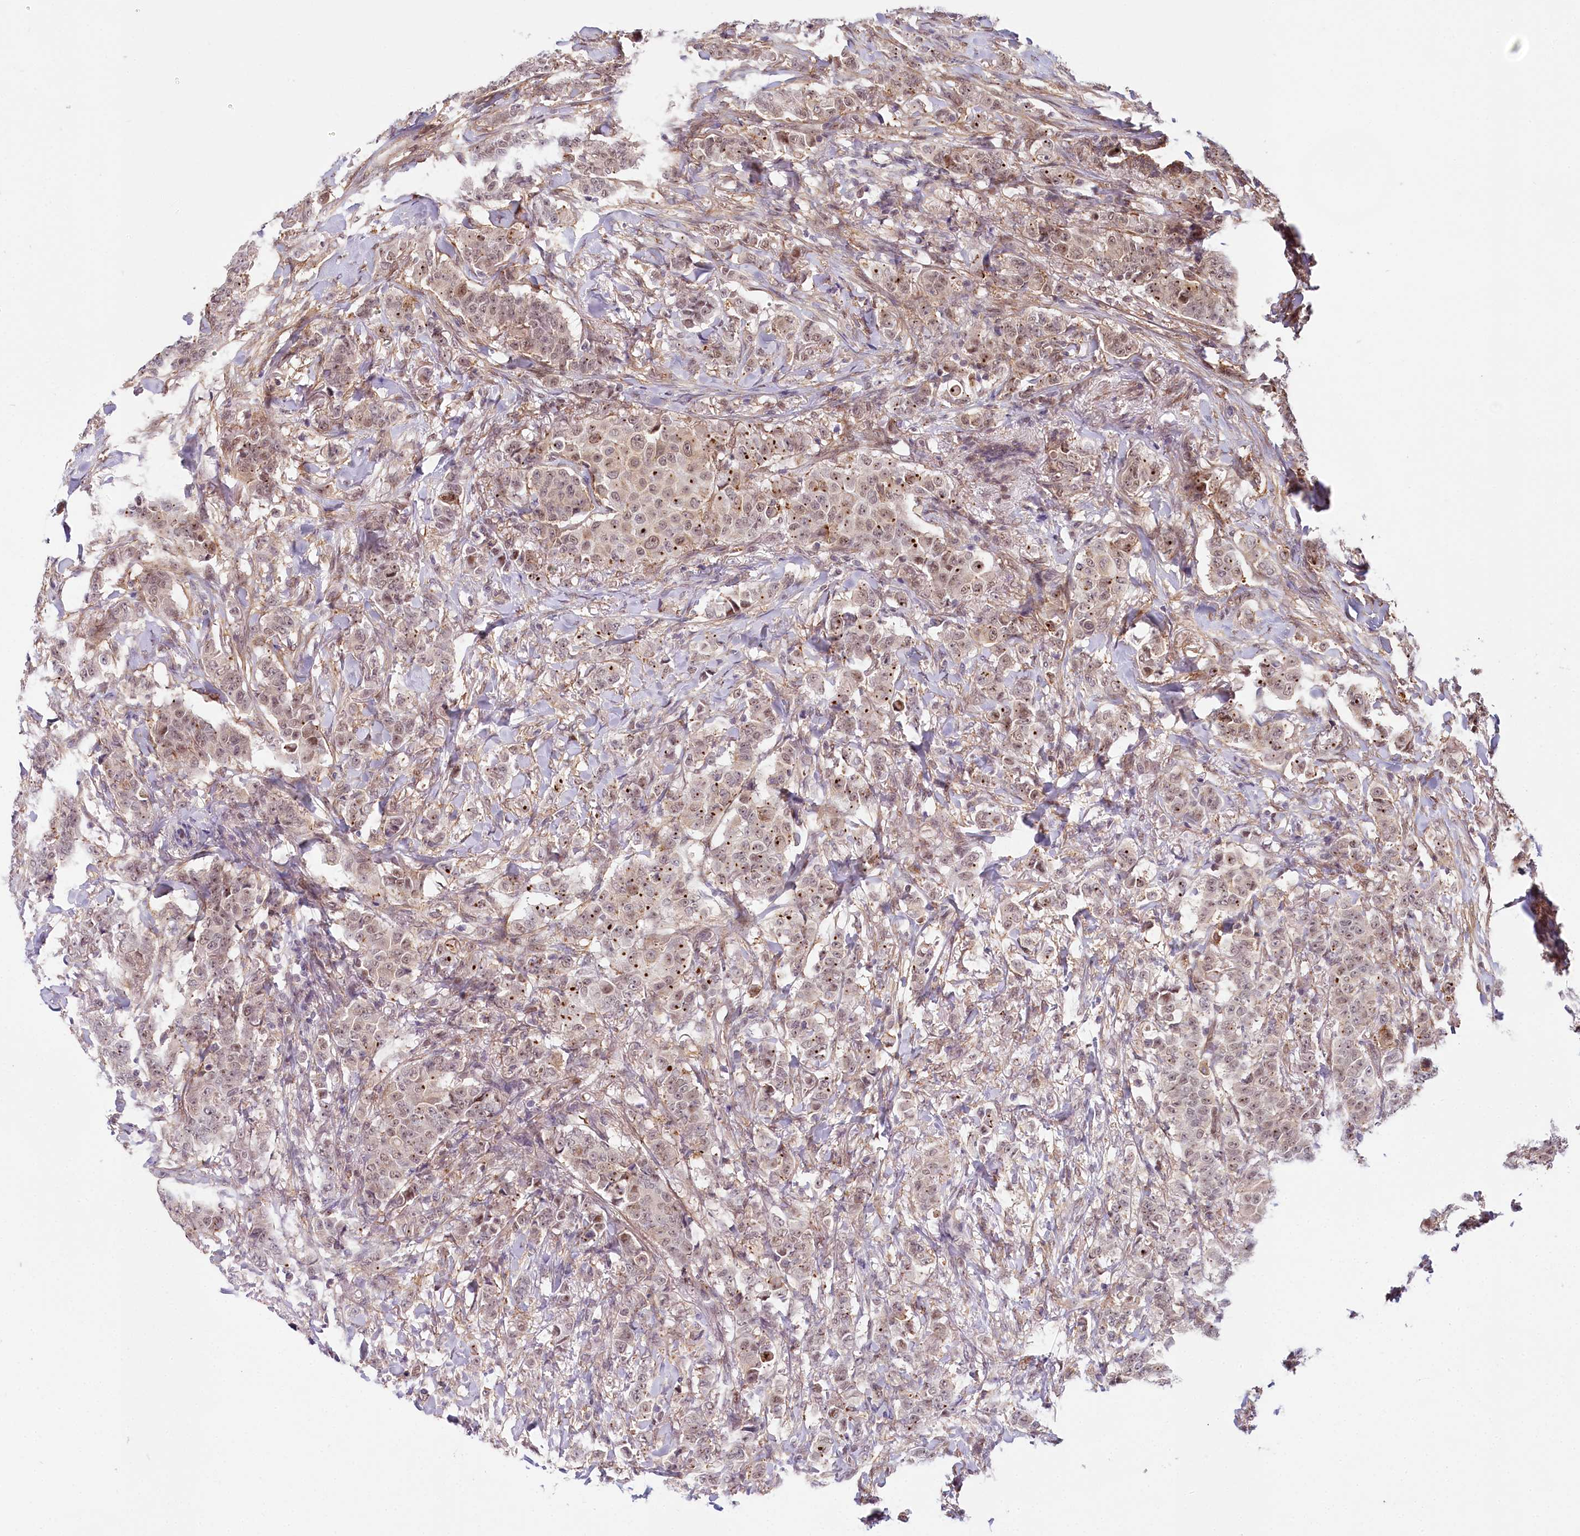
{"staining": {"intensity": "moderate", "quantity": "25%-75%", "location": "nuclear"}, "tissue": "breast cancer", "cell_type": "Tumor cells", "image_type": "cancer", "snomed": [{"axis": "morphology", "description": "Duct carcinoma"}, {"axis": "topography", "description": "Breast"}], "caption": "A micrograph of breast cancer stained for a protein exhibits moderate nuclear brown staining in tumor cells. (Brightfield microscopy of DAB IHC at high magnification).", "gene": "TUBGCP2", "patient": {"sex": "female", "age": 40}}